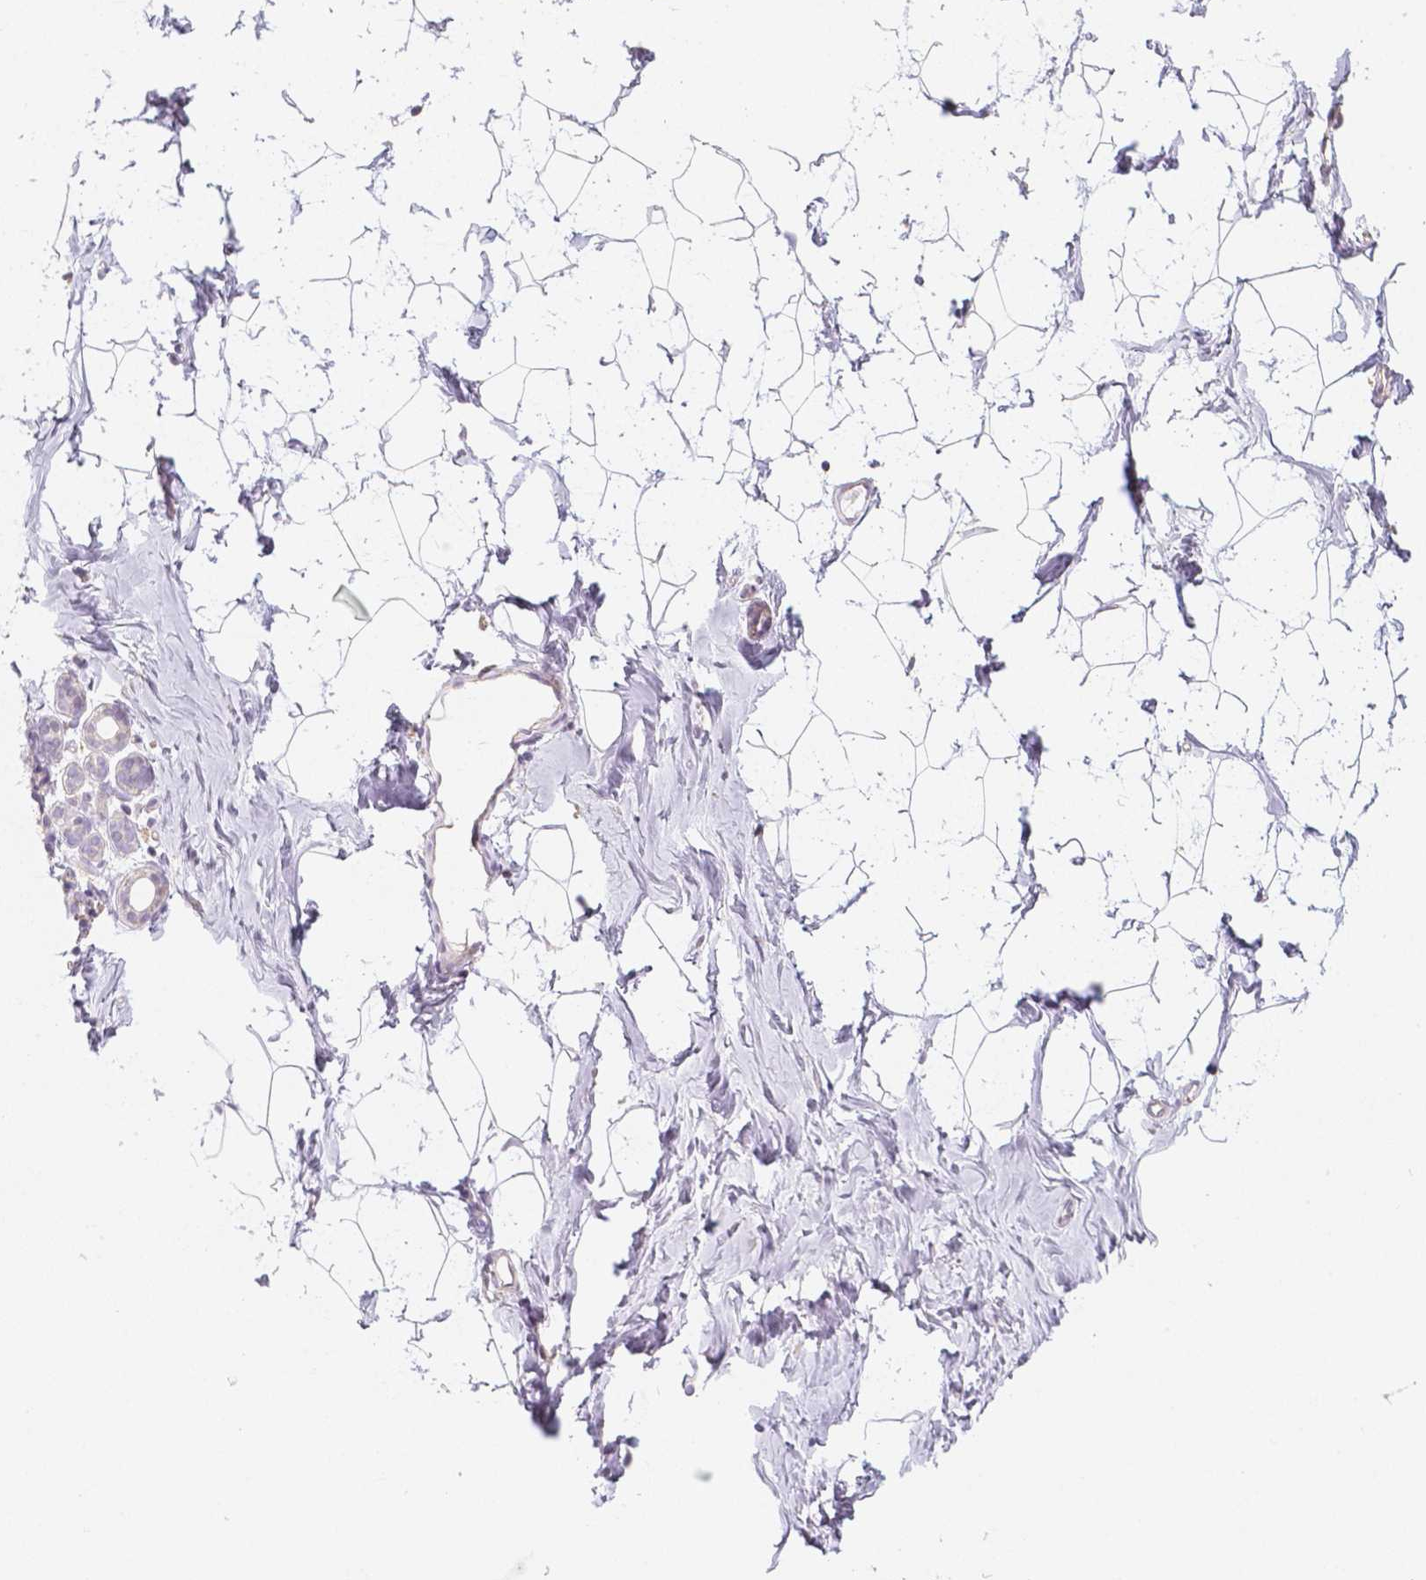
{"staining": {"intensity": "negative", "quantity": "none", "location": "none"}, "tissue": "breast", "cell_type": "Adipocytes", "image_type": "normal", "snomed": [{"axis": "morphology", "description": "Normal tissue, NOS"}, {"axis": "topography", "description": "Breast"}], "caption": "Immunohistochemistry photomicrograph of unremarkable human breast stained for a protein (brown), which displays no positivity in adipocytes. (Stains: DAB (3,3'-diaminobenzidine) immunohistochemistry with hematoxylin counter stain, Microscopy: brightfield microscopy at high magnification).", "gene": "NVL", "patient": {"sex": "female", "age": 32}}